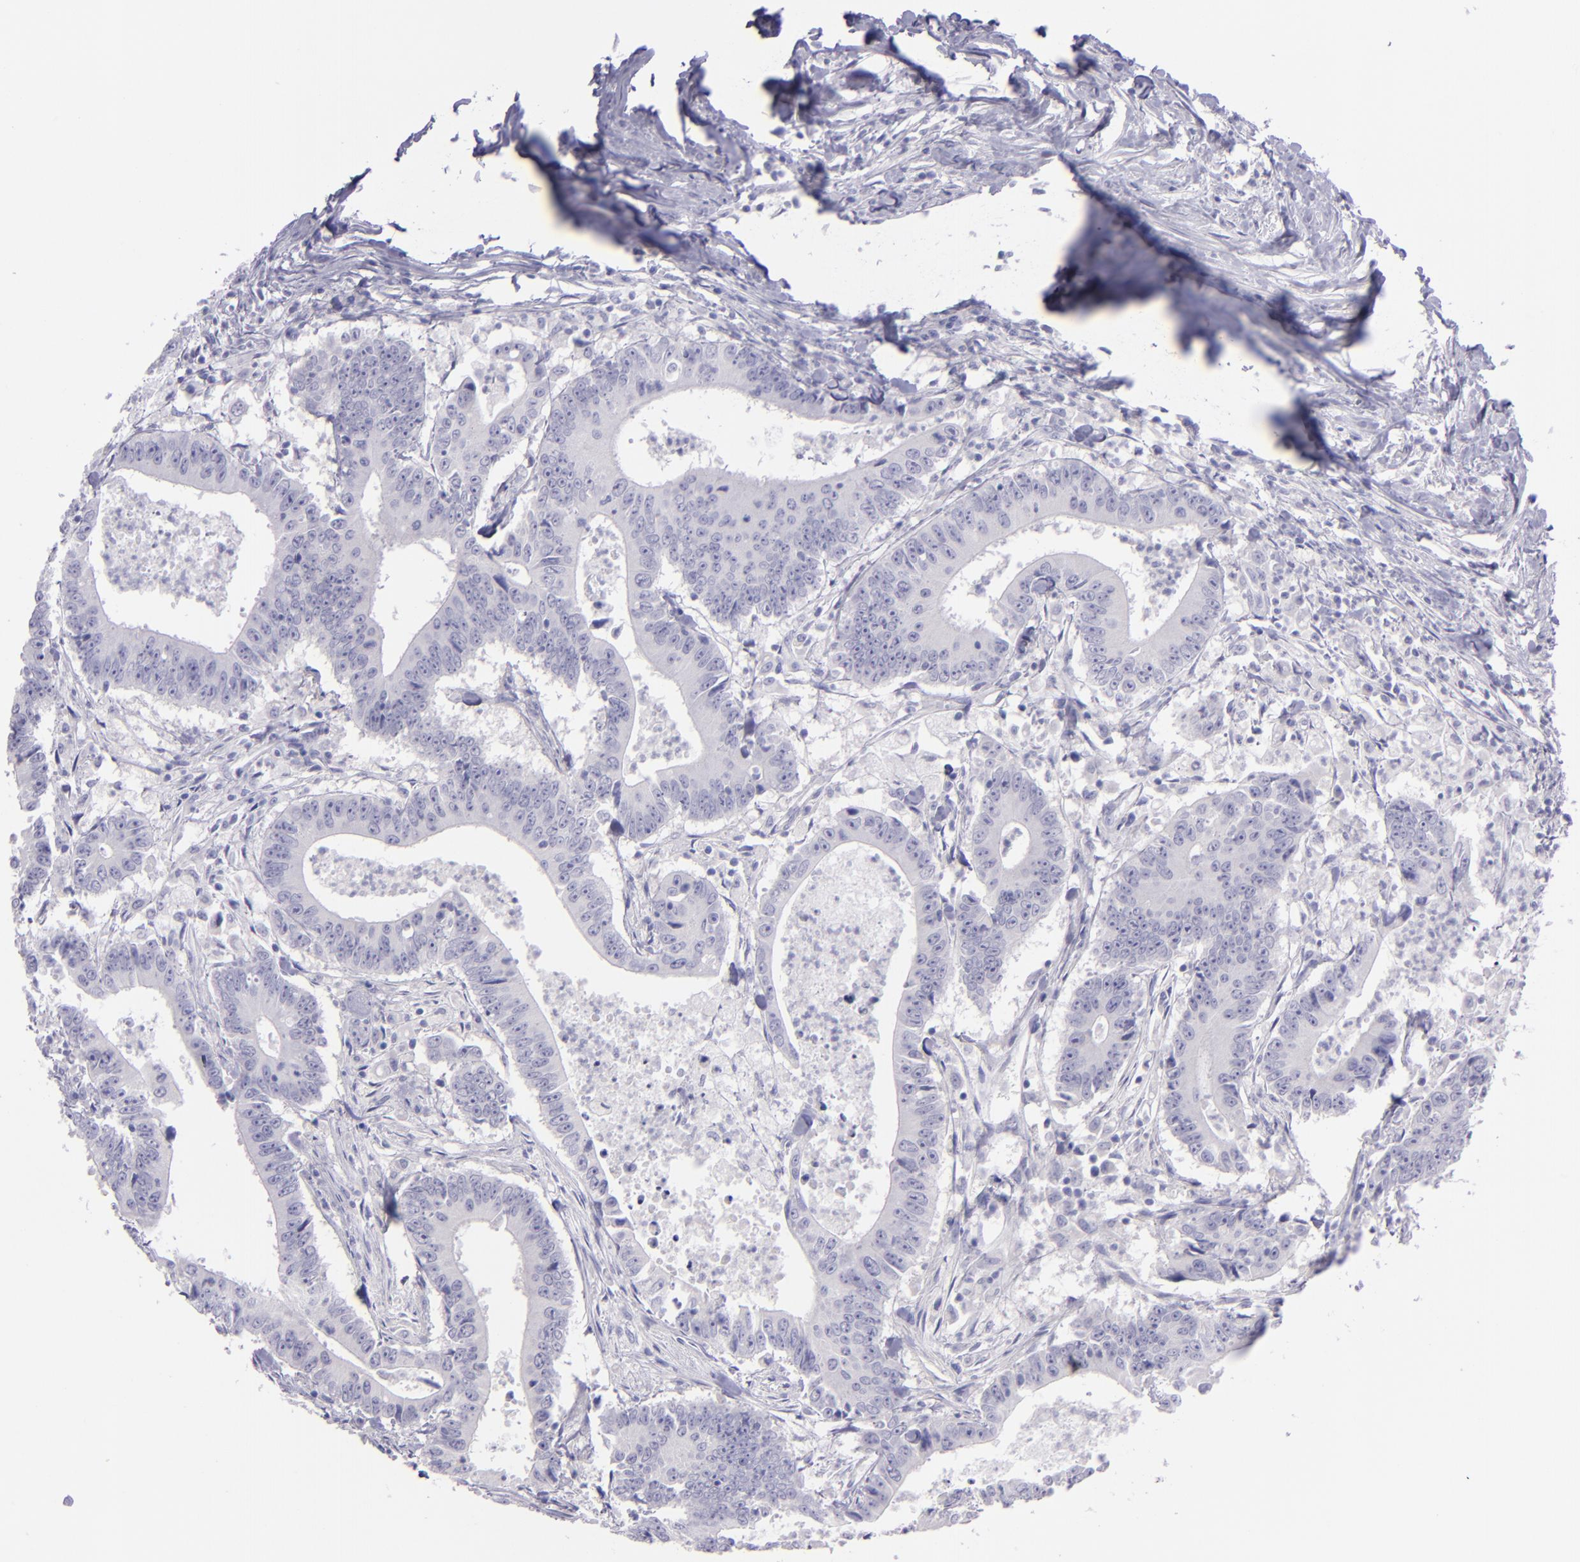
{"staining": {"intensity": "negative", "quantity": "none", "location": "none"}, "tissue": "colorectal cancer", "cell_type": "Tumor cells", "image_type": "cancer", "snomed": [{"axis": "morphology", "description": "Adenocarcinoma, NOS"}, {"axis": "topography", "description": "Colon"}], "caption": "There is no significant staining in tumor cells of adenocarcinoma (colorectal).", "gene": "TNNT3", "patient": {"sex": "male", "age": 55}}